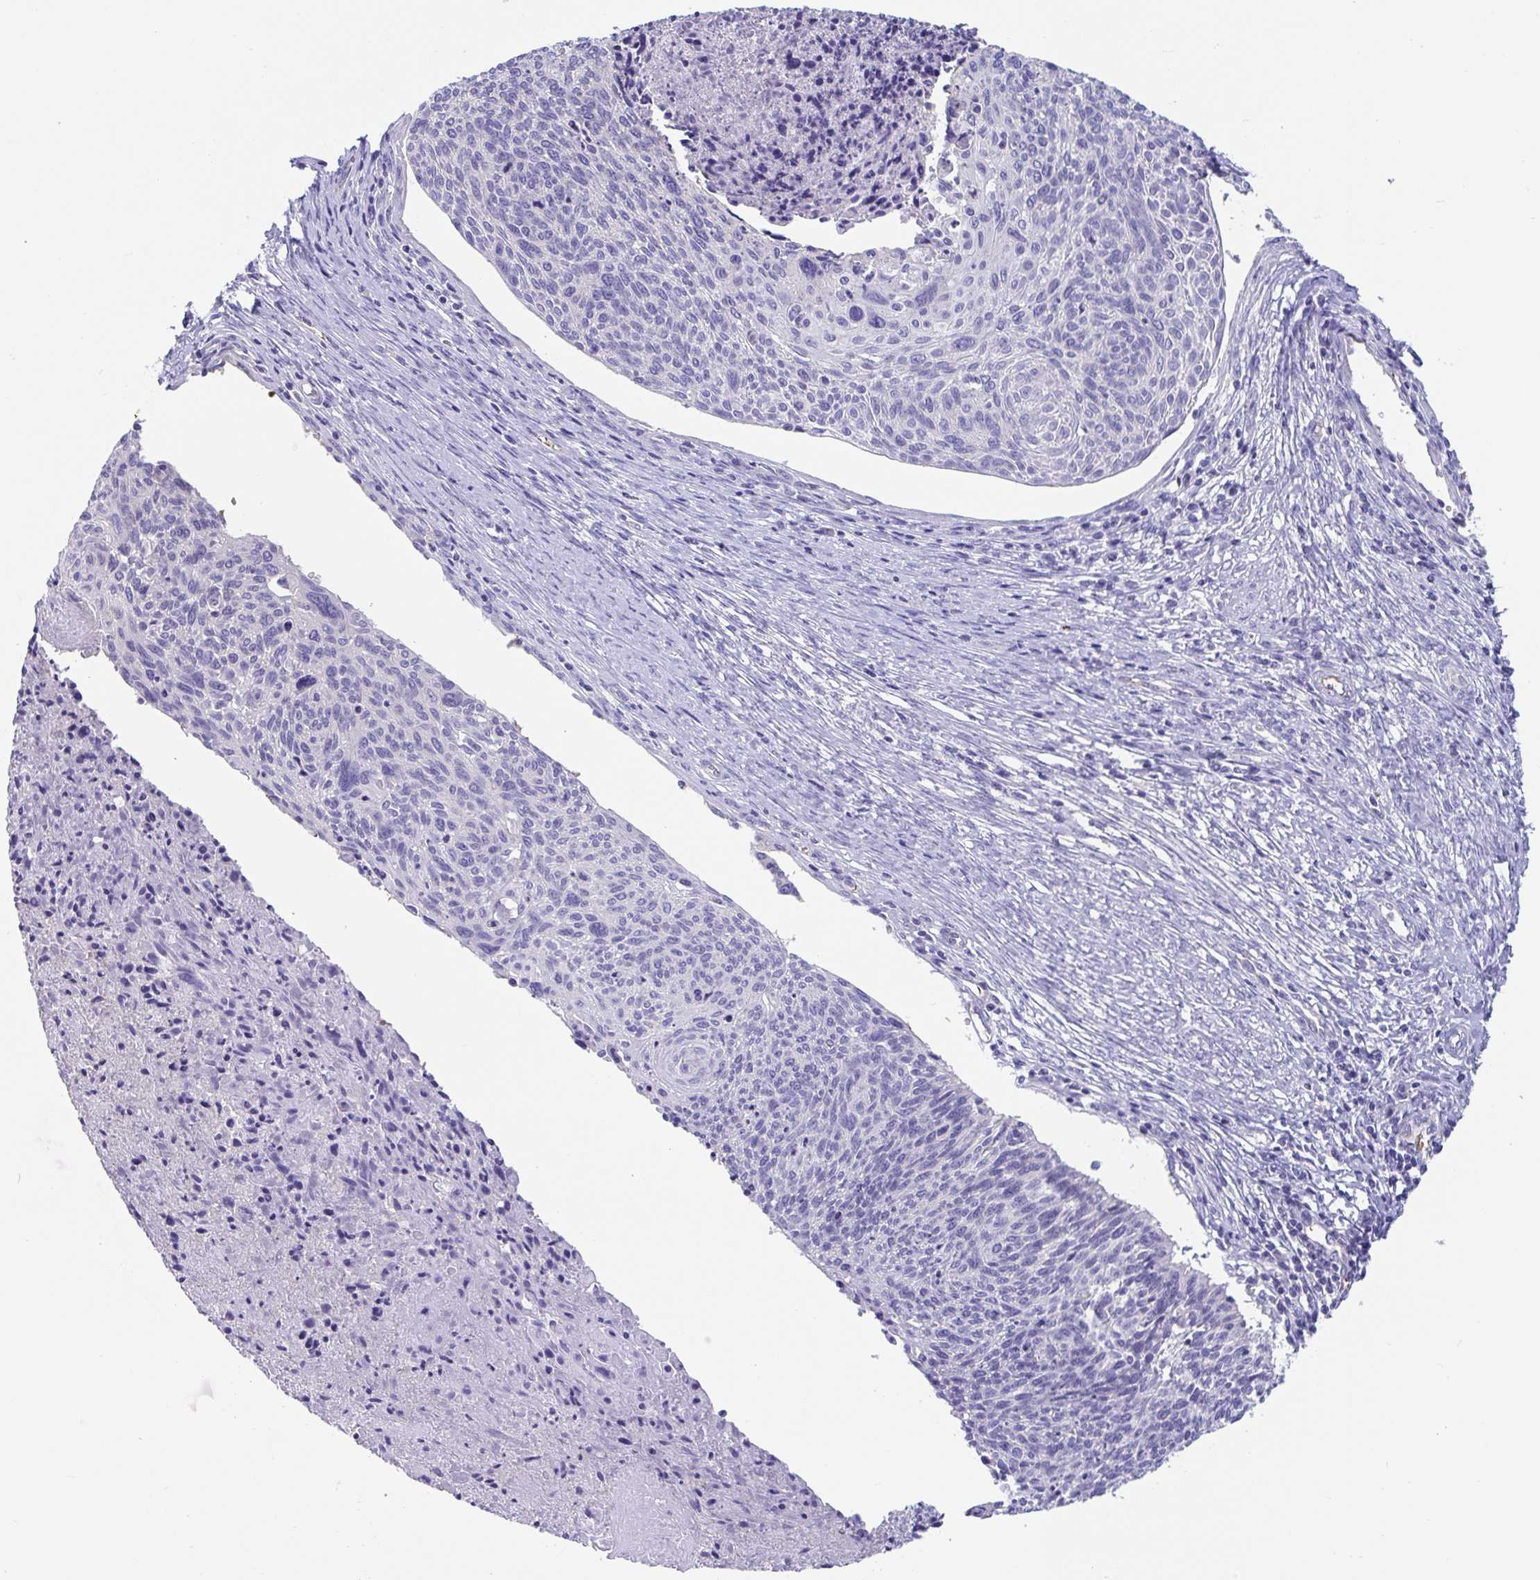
{"staining": {"intensity": "negative", "quantity": "none", "location": "none"}, "tissue": "cervical cancer", "cell_type": "Tumor cells", "image_type": "cancer", "snomed": [{"axis": "morphology", "description": "Squamous cell carcinoma, NOS"}, {"axis": "topography", "description": "Cervix"}], "caption": "A micrograph of human cervical cancer (squamous cell carcinoma) is negative for staining in tumor cells. (Stains: DAB immunohistochemistry (IHC) with hematoxylin counter stain, Microscopy: brightfield microscopy at high magnification).", "gene": "TTC30B", "patient": {"sex": "female", "age": 49}}